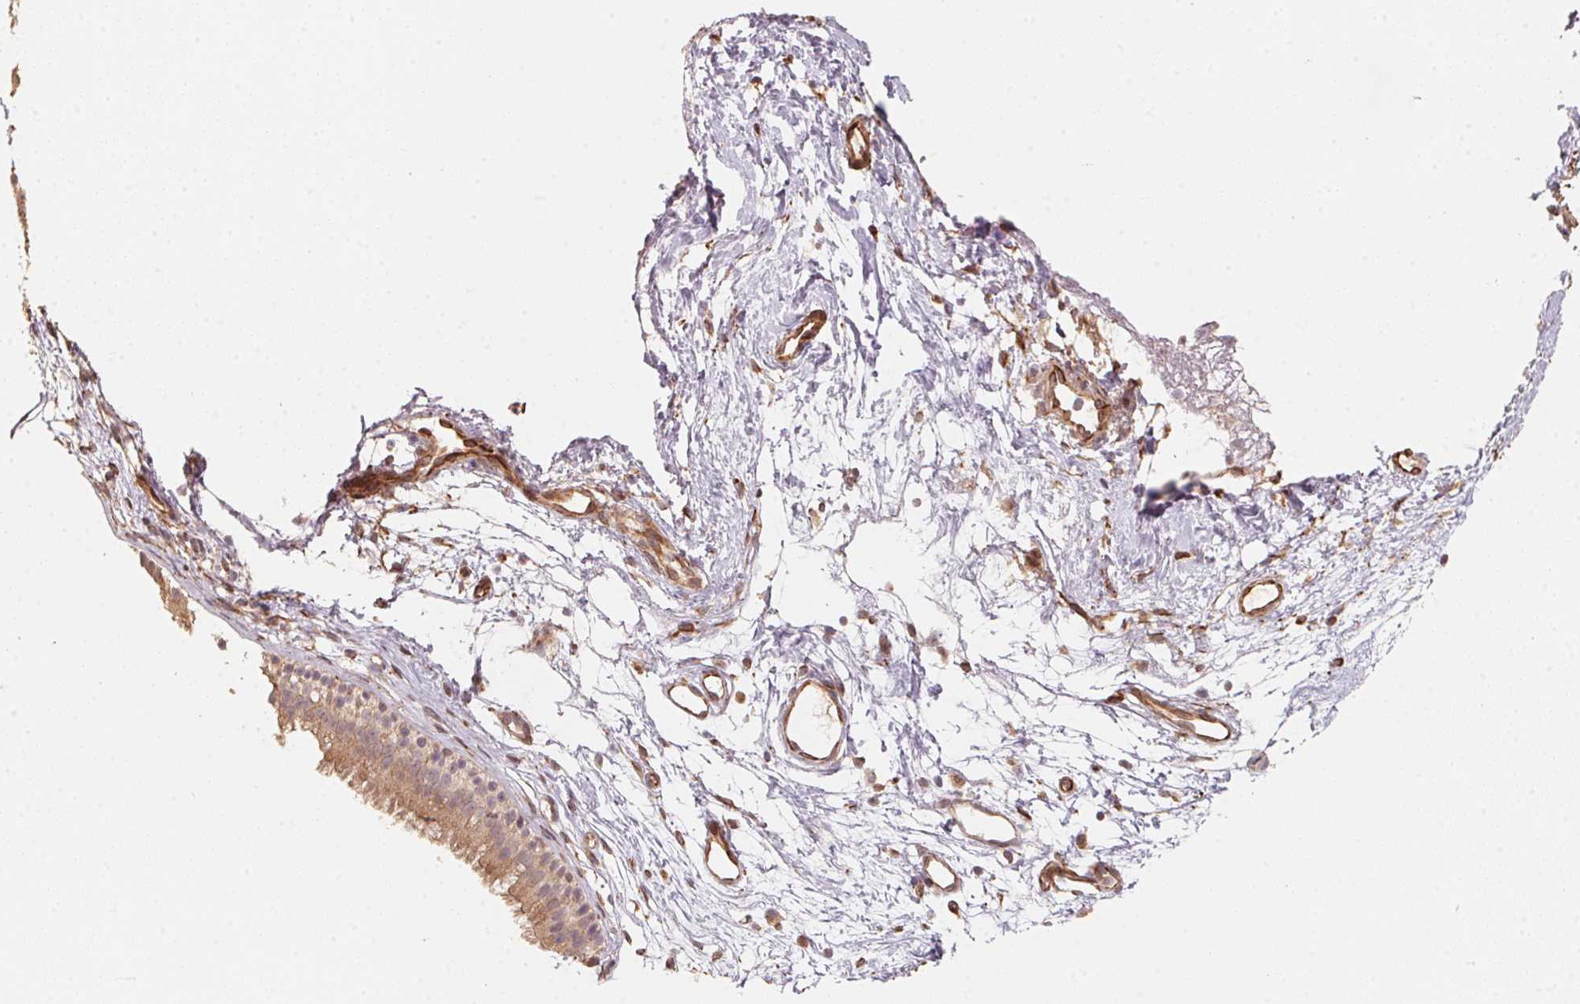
{"staining": {"intensity": "moderate", "quantity": ">75%", "location": "cytoplasmic/membranous"}, "tissue": "nasopharynx", "cell_type": "Respiratory epithelial cells", "image_type": "normal", "snomed": [{"axis": "morphology", "description": "Normal tissue, NOS"}, {"axis": "topography", "description": "Nasopharynx"}], "caption": "Respiratory epithelial cells reveal medium levels of moderate cytoplasmic/membranous staining in about >75% of cells in unremarkable human nasopharynx.", "gene": "TSPAN12", "patient": {"sex": "male", "age": 58}}